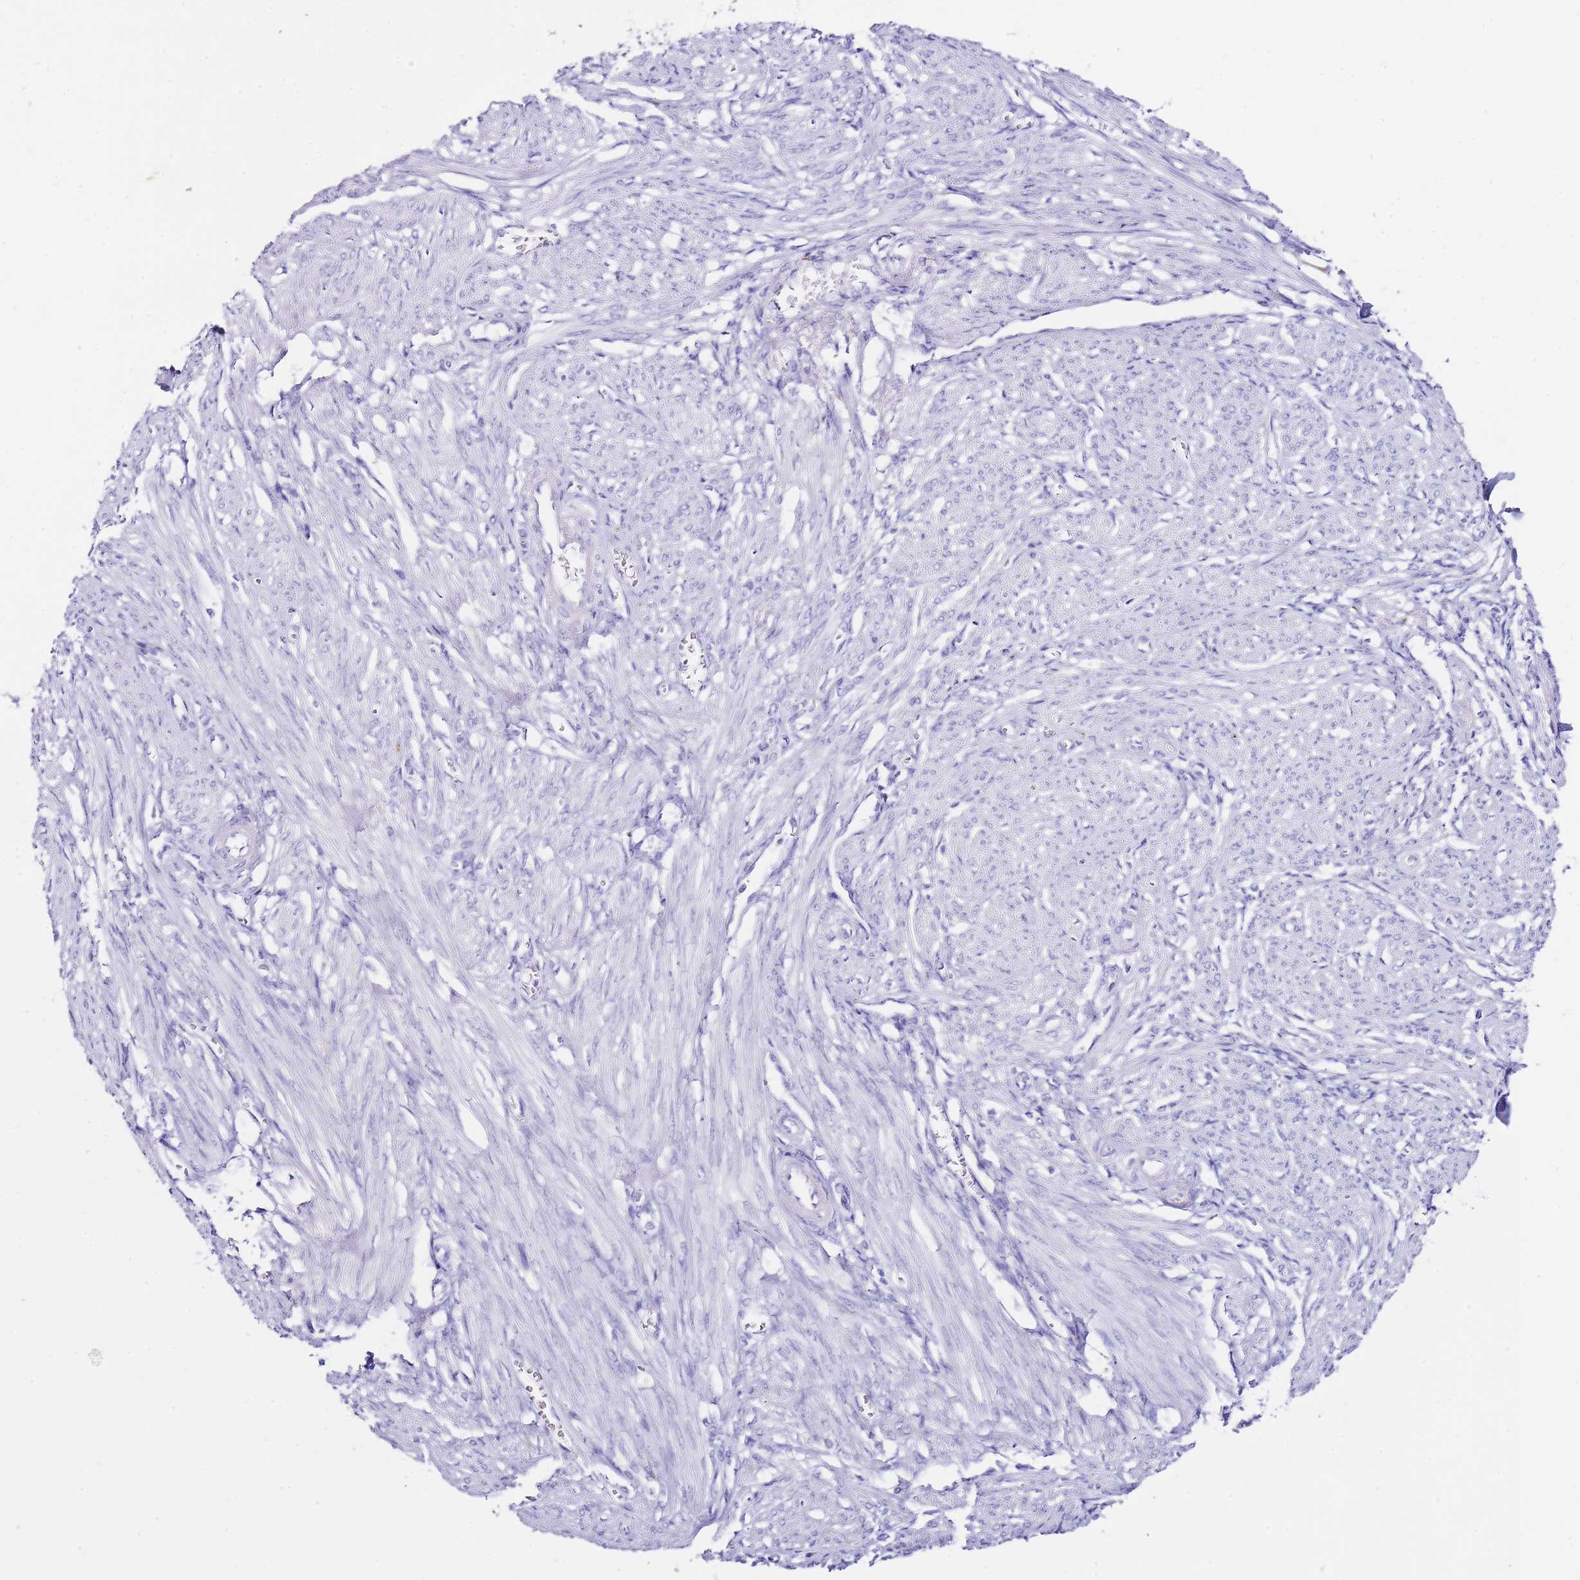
{"staining": {"intensity": "negative", "quantity": "none", "location": "none"}, "tissue": "smooth muscle", "cell_type": "Smooth muscle cells", "image_type": "normal", "snomed": [{"axis": "morphology", "description": "Normal tissue, NOS"}, {"axis": "topography", "description": "Smooth muscle"}], "caption": "Protein analysis of normal smooth muscle demonstrates no significant expression in smooth muscle cells.", "gene": "PTBP2", "patient": {"sex": "female", "age": 39}}